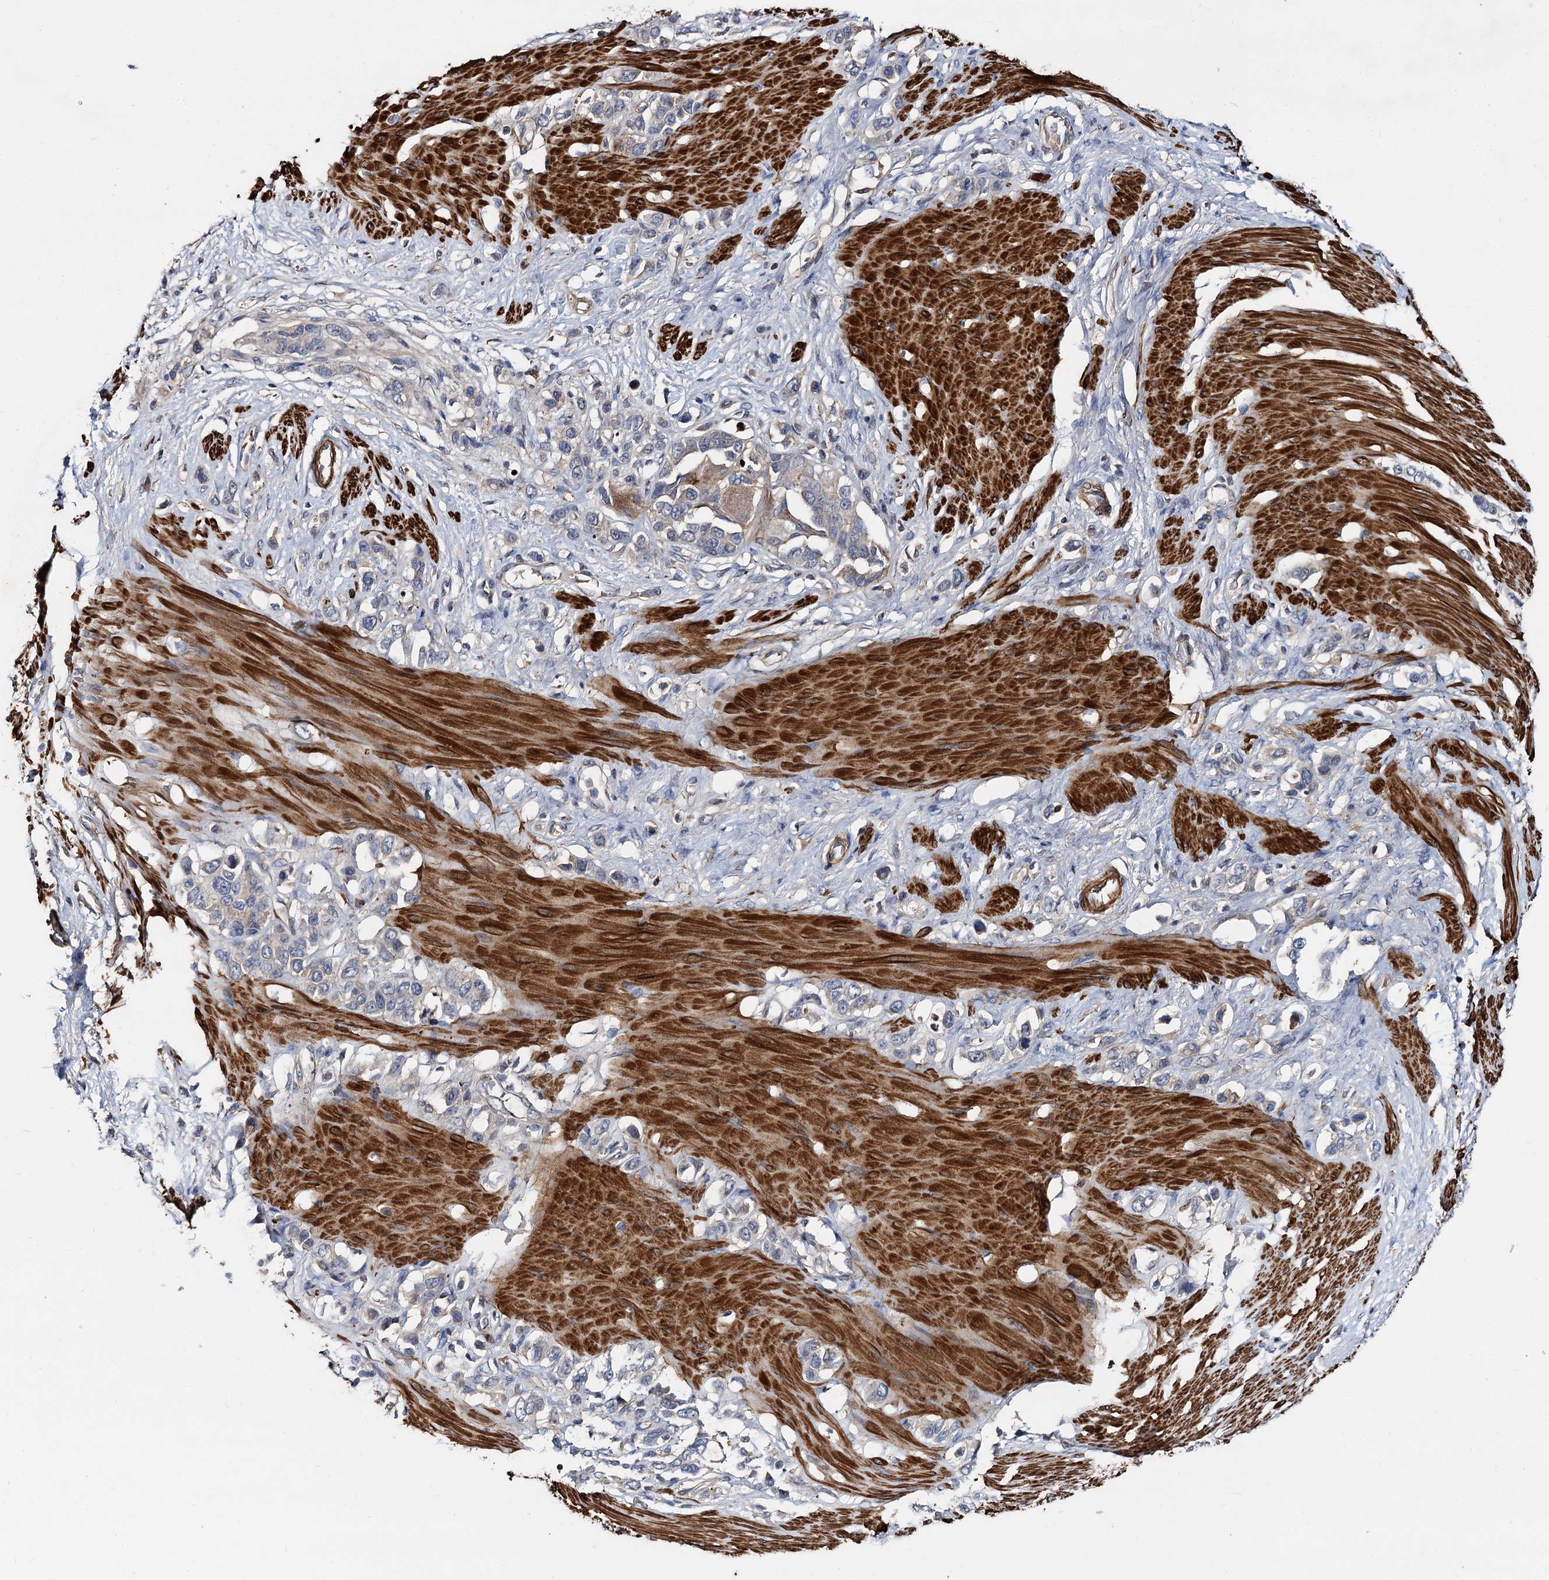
{"staining": {"intensity": "negative", "quantity": "none", "location": "none"}, "tissue": "stomach cancer", "cell_type": "Tumor cells", "image_type": "cancer", "snomed": [{"axis": "morphology", "description": "Adenocarcinoma, NOS"}, {"axis": "morphology", "description": "Adenocarcinoma, High grade"}, {"axis": "topography", "description": "Stomach, upper"}, {"axis": "topography", "description": "Stomach, lower"}], "caption": "IHC image of stomach cancer (high-grade adenocarcinoma) stained for a protein (brown), which exhibits no staining in tumor cells.", "gene": "ISM2", "patient": {"sex": "female", "age": 65}}